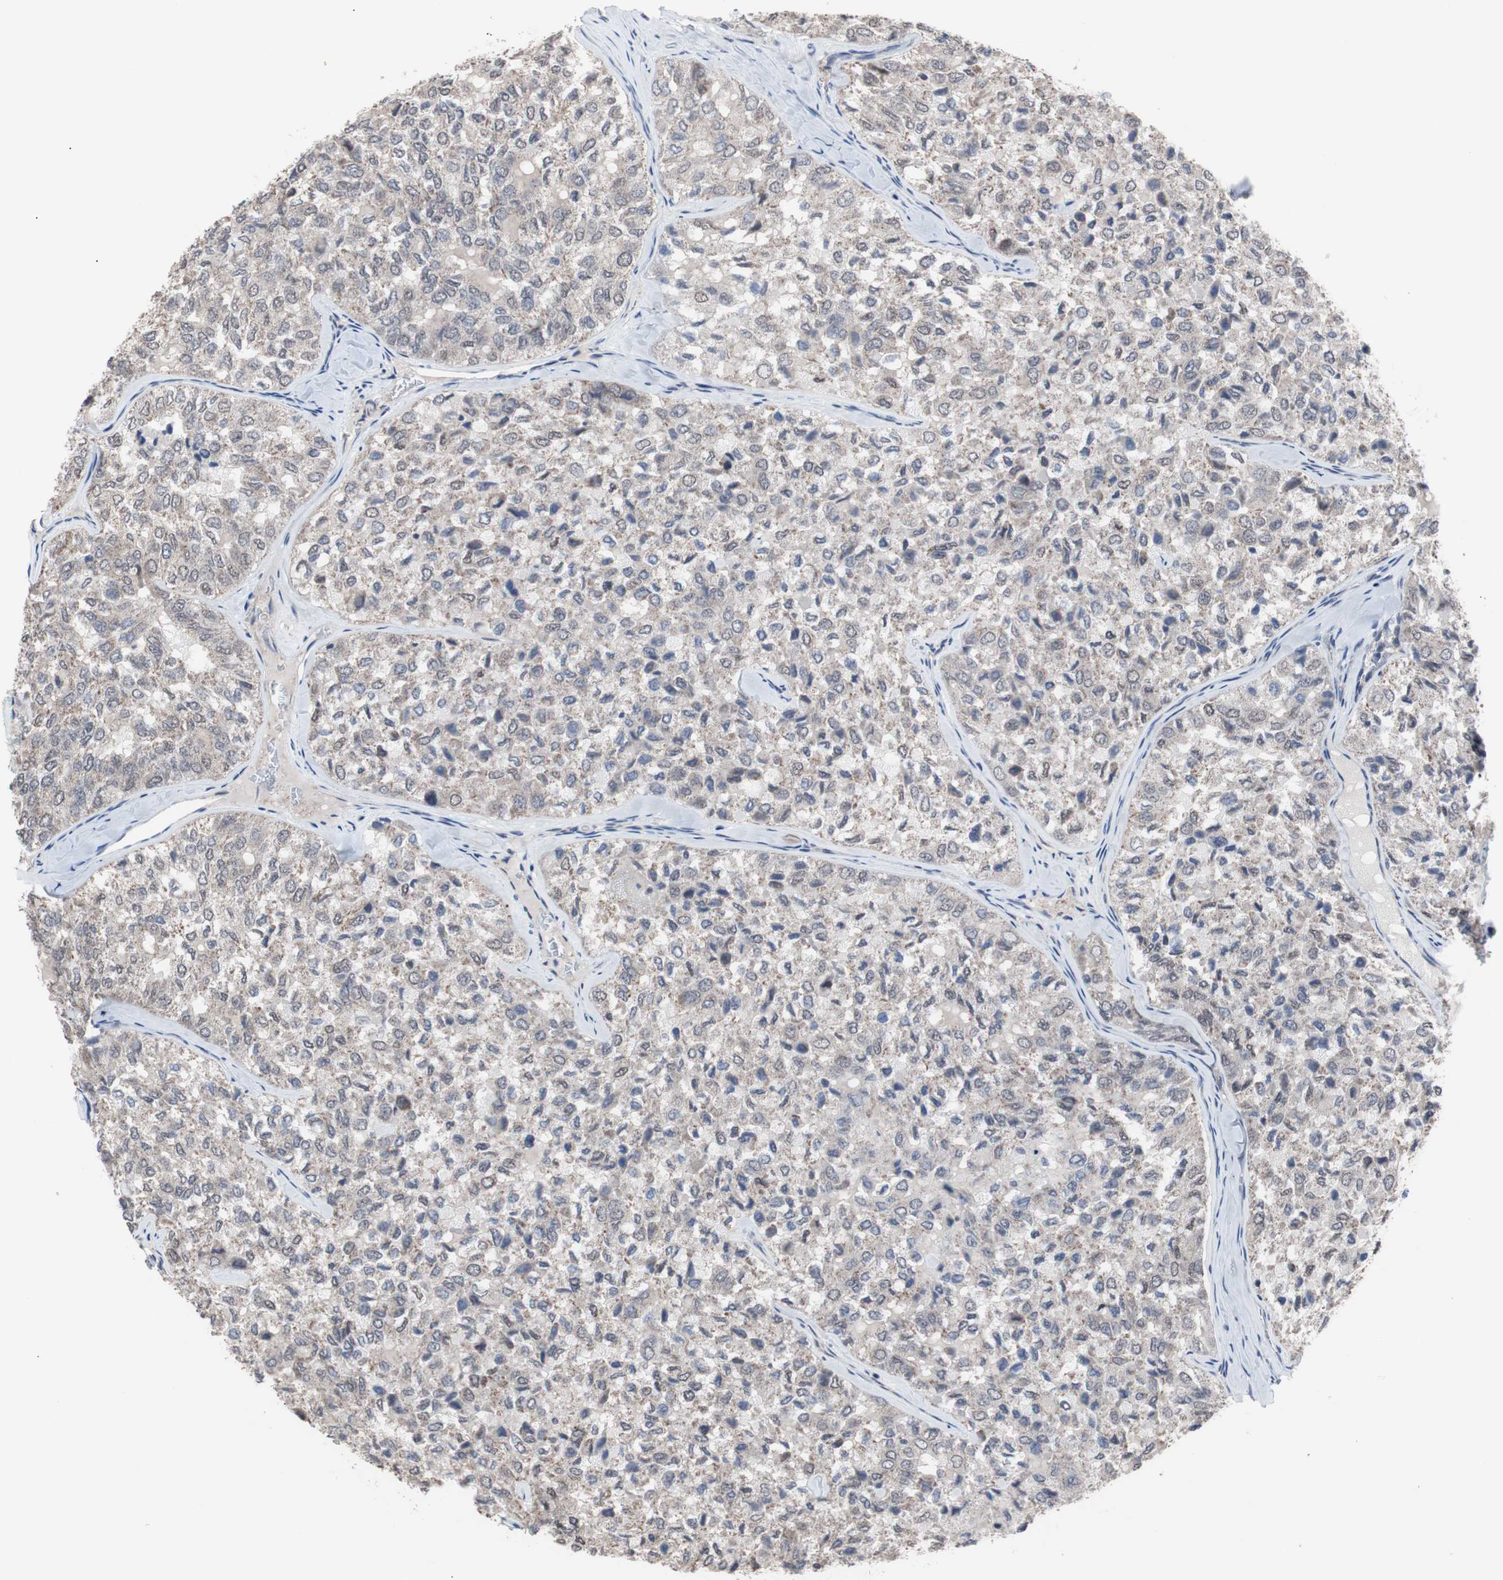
{"staining": {"intensity": "negative", "quantity": "none", "location": "none"}, "tissue": "thyroid cancer", "cell_type": "Tumor cells", "image_type": "cancer", "snomed": [{"axis": "morphology", "description": "Follicular adenoma carcinoma, NOS"}, {"axis": "topography", "description": "Thyroid gland"}], "caption": "Image shows no protein staining in tumor cells of thyroid cancer (follicular adenoma carcinoma) tissue.", "gene": "RBM47", "patient": {"sex": "male", "age": 75}}